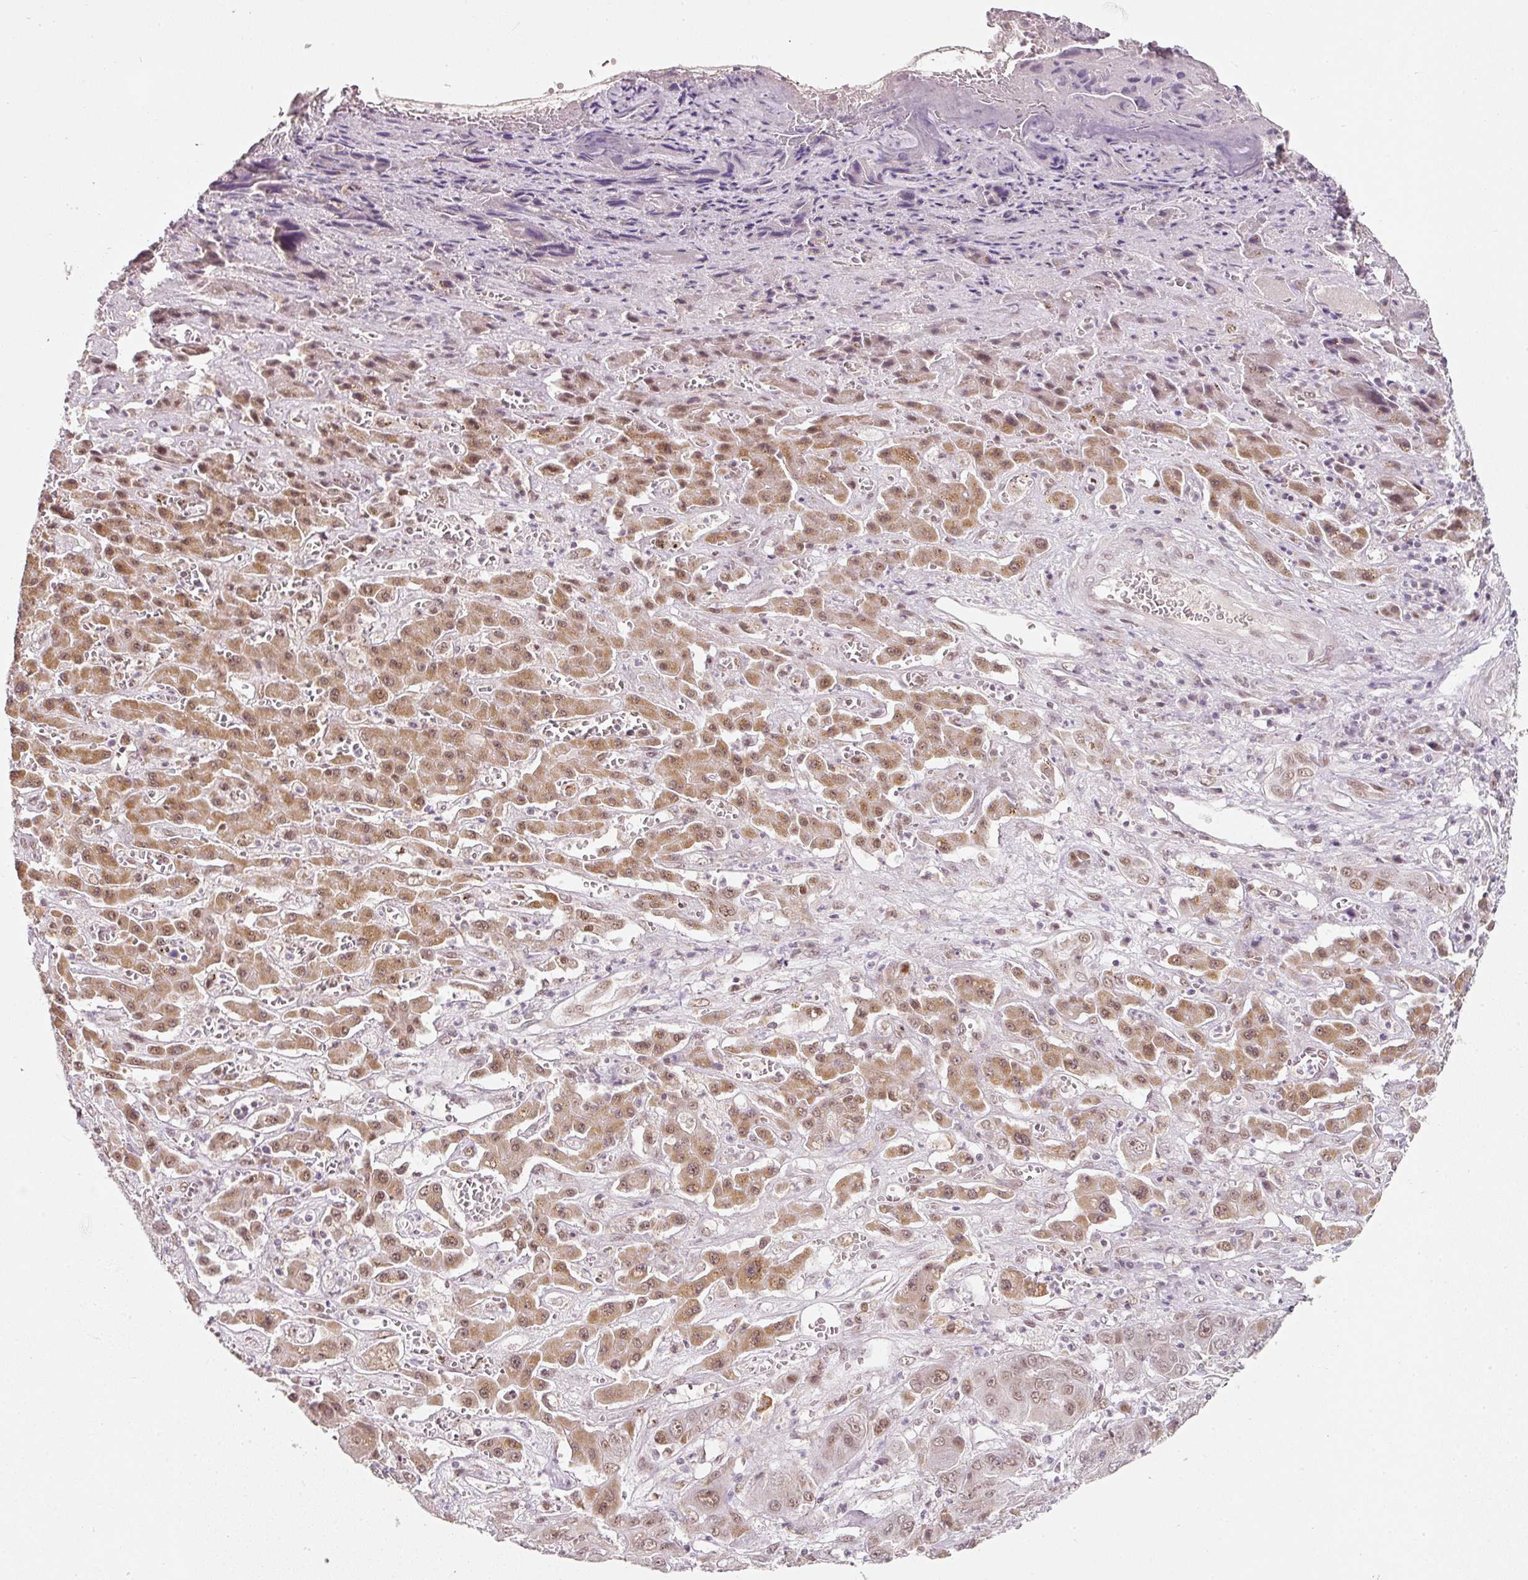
{"staining": {"intensity": "moderate", "quantity": ">75%", "location": "cytoplasmic/membranous,nuclear"}, "tissue": "liver cancer", "cell_type": "Tumor cells", "image_type": "cancer", "snomed": [{"axis": "morphology", "description": "Cholangiocarcinoma"}, {"axis": "topography", "description": "Liver"}], "caption": "Protein expression analysis of liver cancer (cholangiocarcinoma) shows moderate cytoplasmic/membranous and nuclear expression in approximately >75% of tumor cells.", "gene": "FSTL3", "patient": {"sex": "male", "age": 67}}